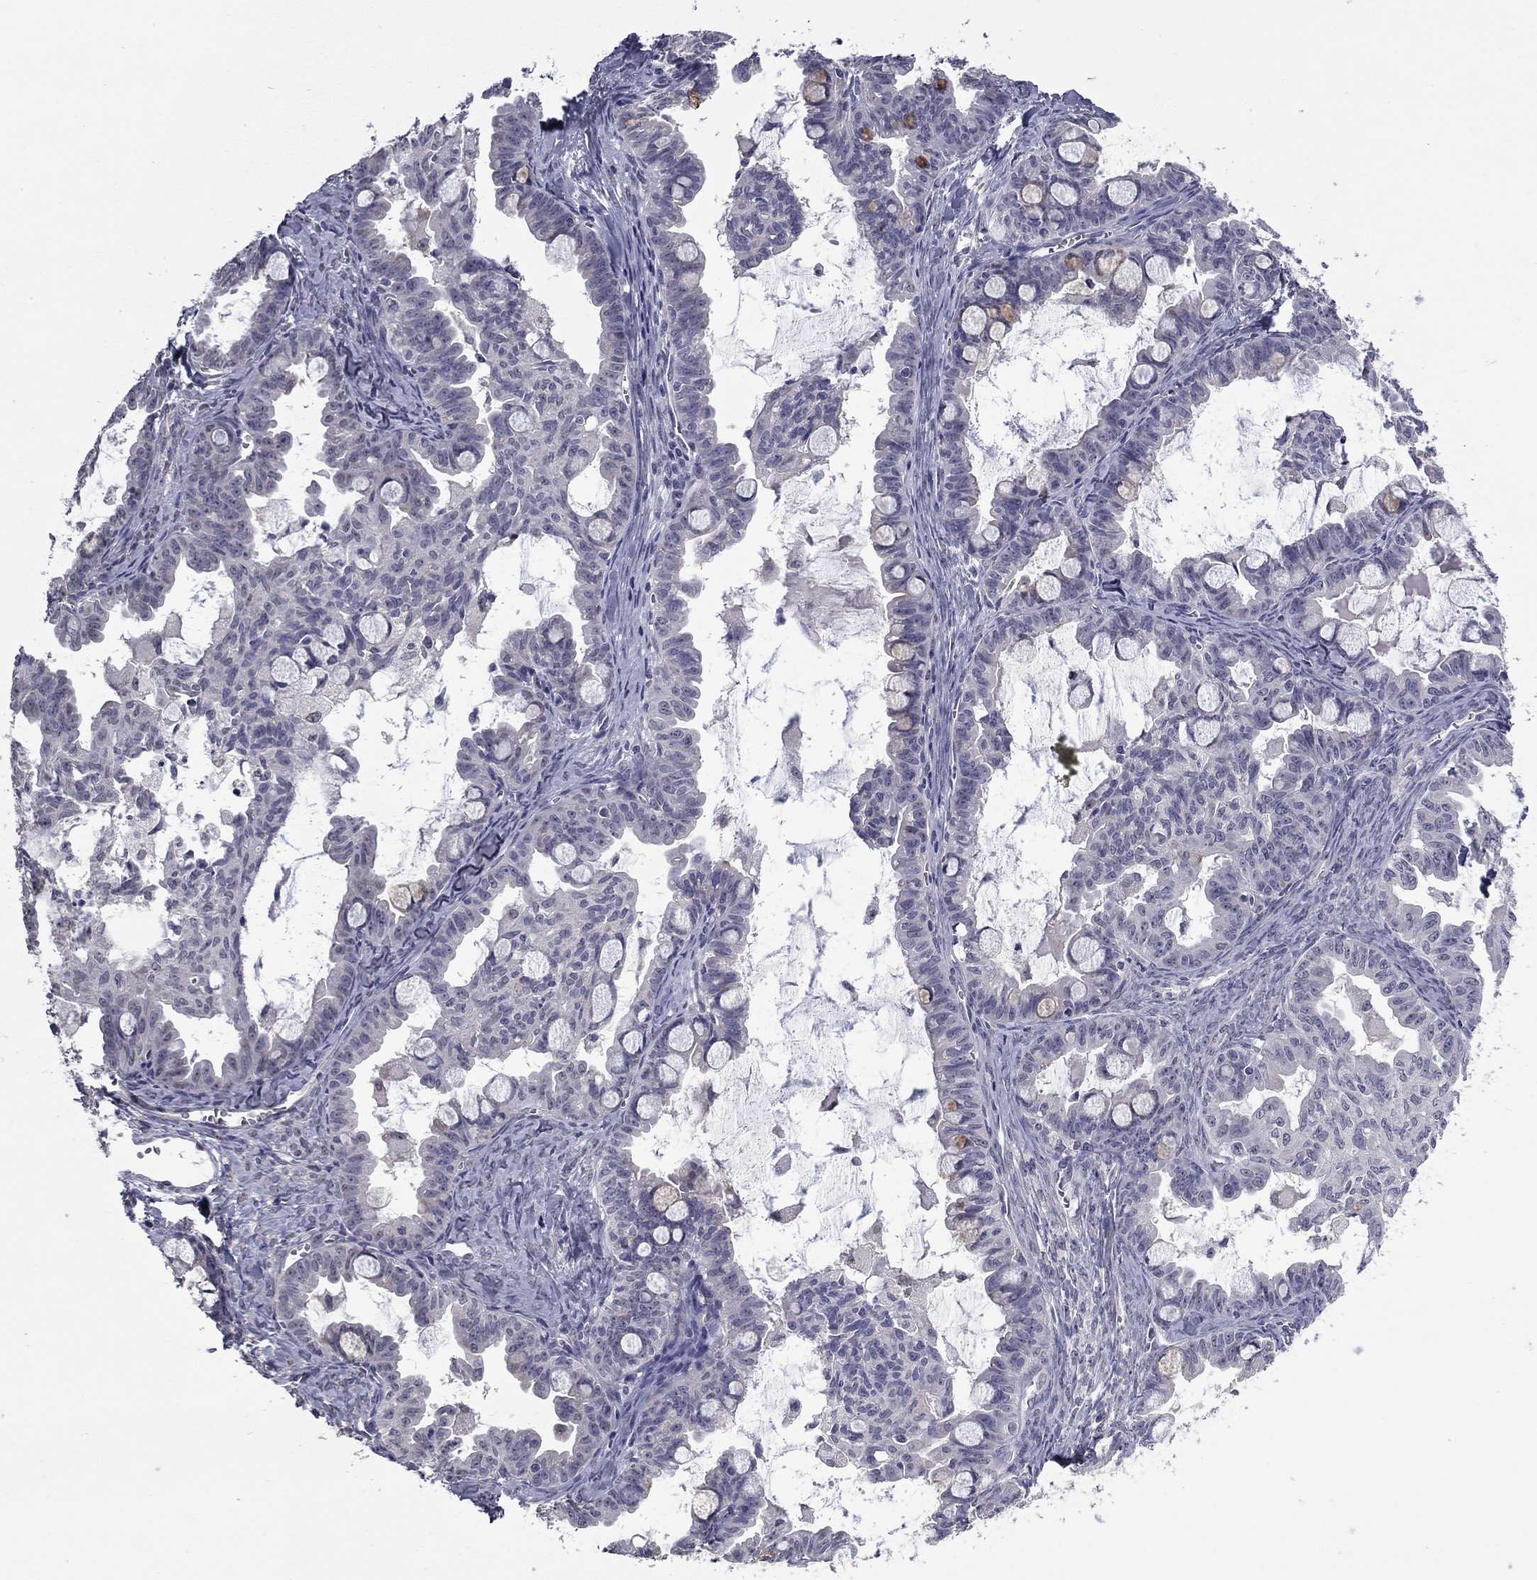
{"staining": {"intensity": "moderate", "quantity": "<25%", "location": "cytoplasmic/membranous"}, "tissue": "ovarian cancer", "cell_type": "Tumor cells", "image_type": "cancer", "snomed": [{"axis": "morphology", "description": "Cystadenocarcinoma, mucinous, NOS"}, {"axis": "topography", "description": "Ovary"}], "caption": "High-power microscopy captured an IHC micrograph of ovarian cancer (mucinous cystadenocarcinoma), revealing moderate cytoplasmic/membranous positivity in about <25% of tumor cells.", "gene": "PRRT2", "patient": {"sex": "female", "age": 63}}